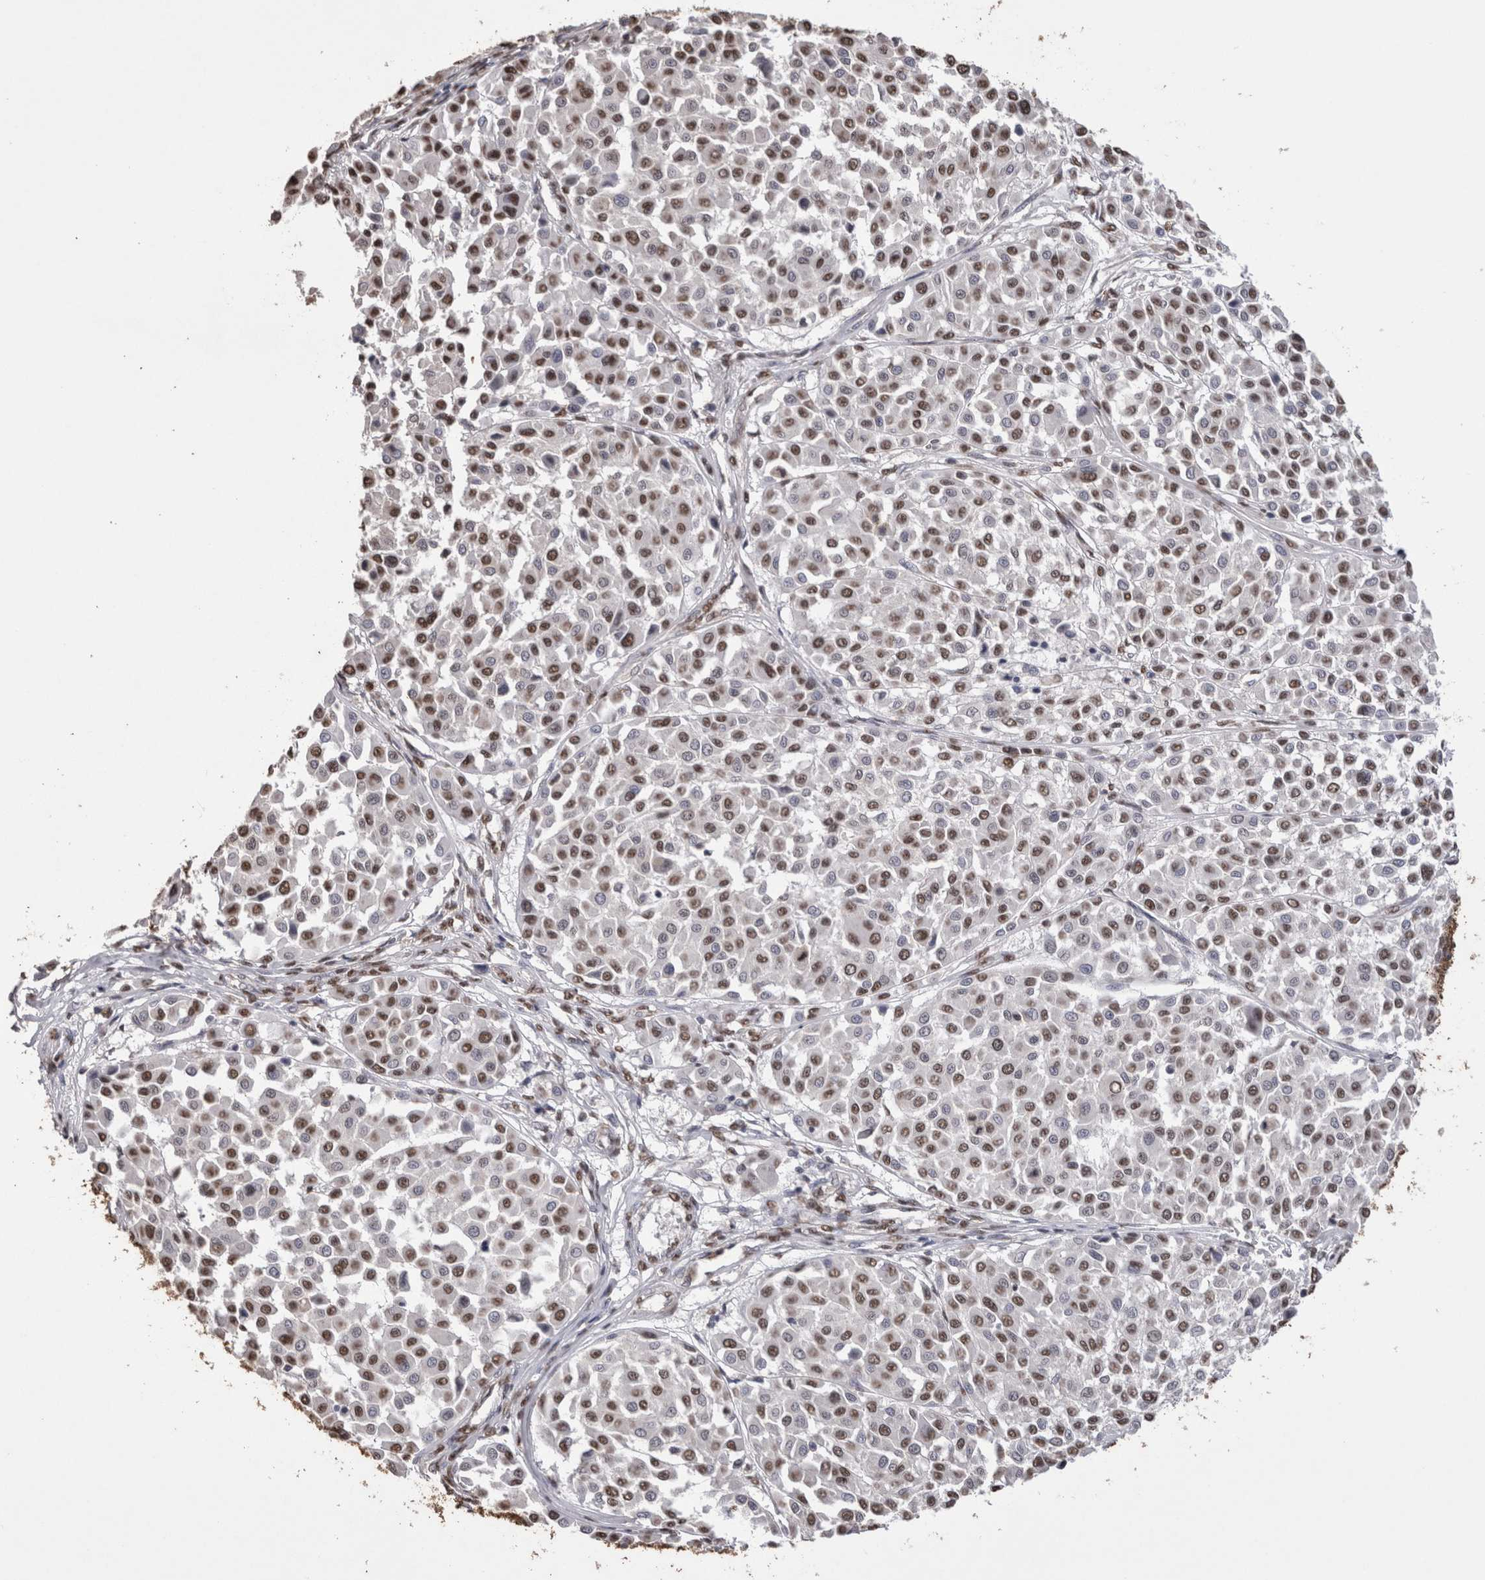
{"staining": {"intensity": "moderate", "quantity": ">75%", "location": "nuclear"}, "tissue": "melanoma", "cell_type": "Tumor cells", "image_type": "cancer", "snomed": [{"axis": "morphology", "description": "Malignant melanoma, Metastatic site"}, {"axis": "topography", "description": "Soft tissue"}], "caption": "Human melanoma stained with a brown dye displays moderate nuclear positive expression in about >75% of tumor cells.", "gene": "NTHL1", "patient": {"sex": "male", "age": 41}}